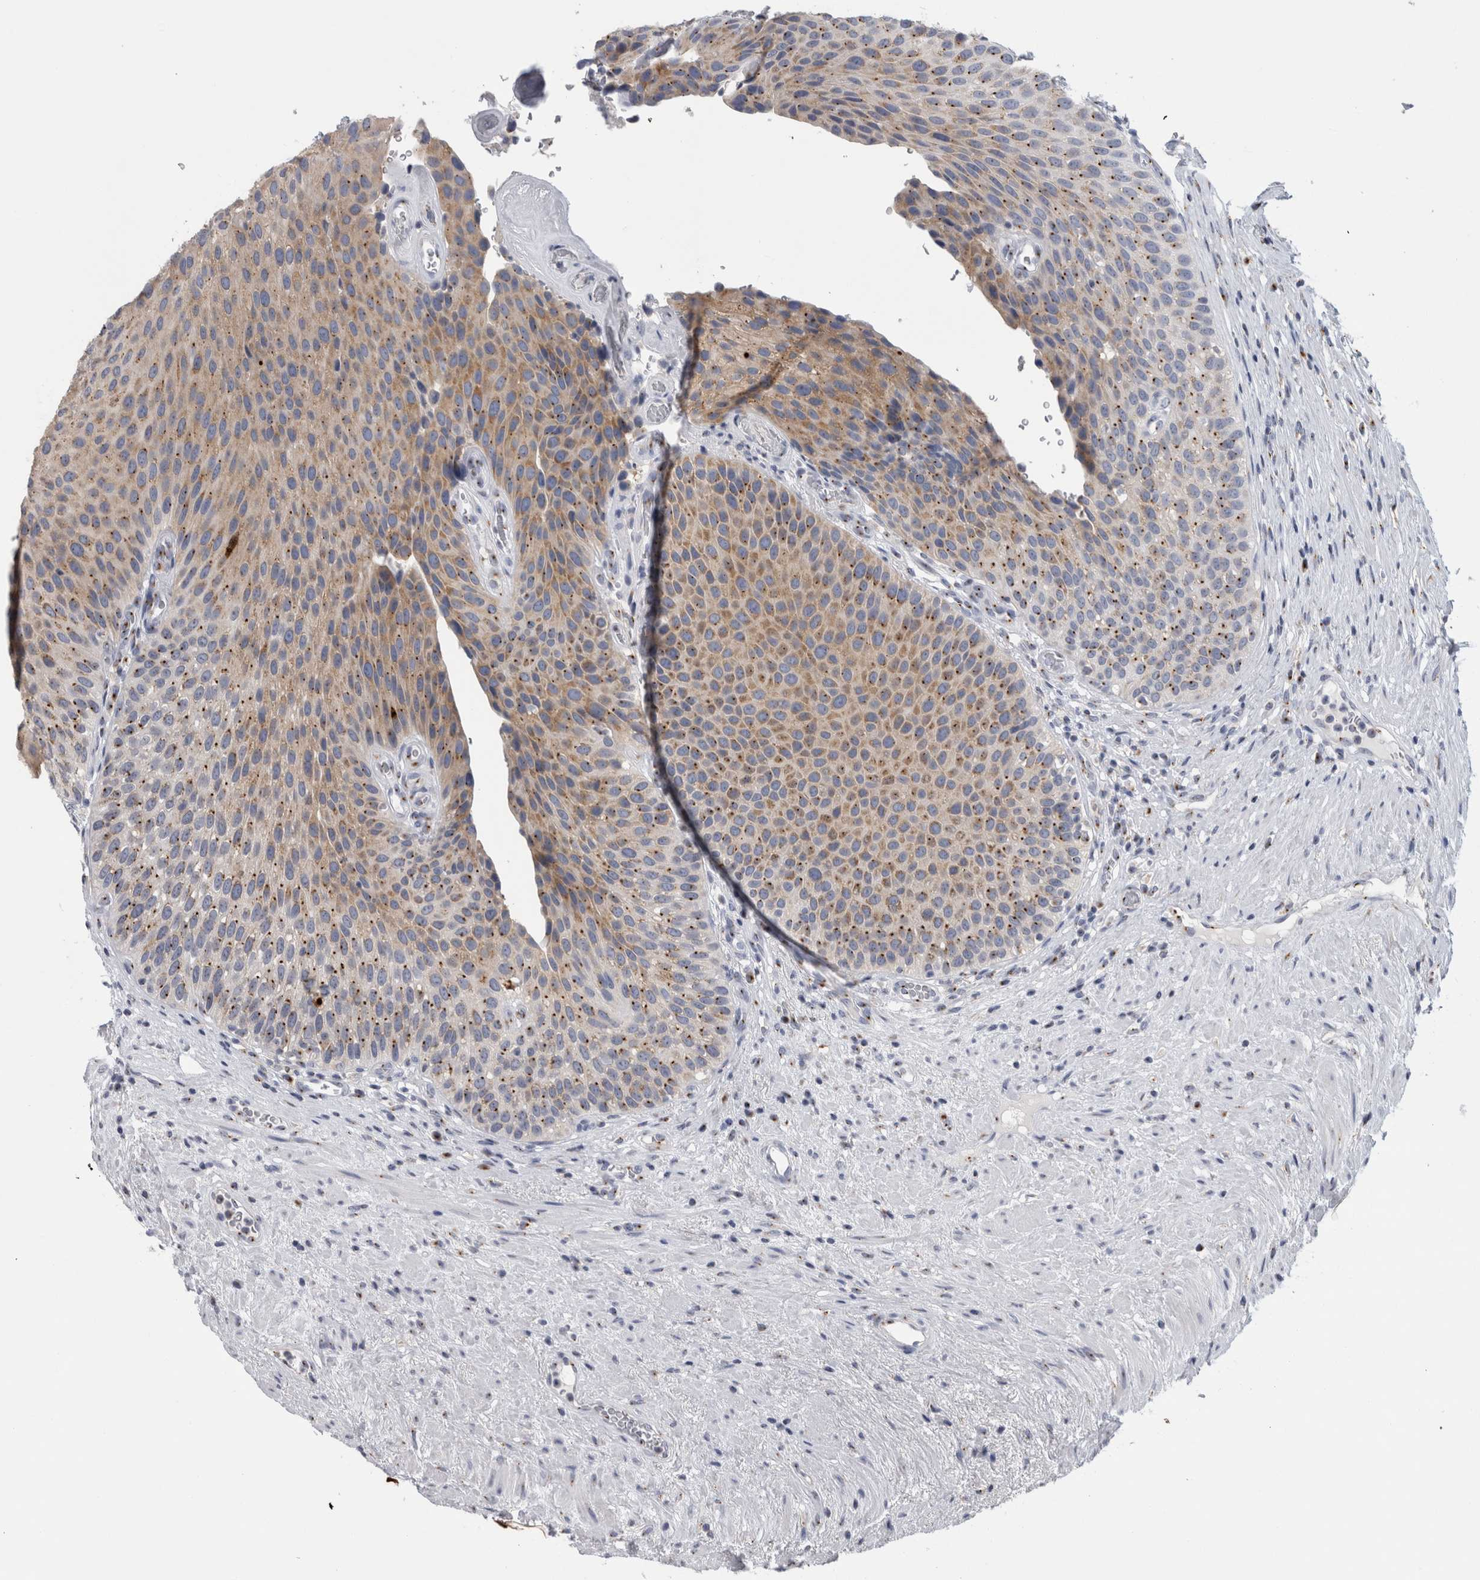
{"staining": {"intensity": "moderate", "quantity": ">75%", "location": "cytoplasmic/membranous"}, "tissue": "urothelial cancer", "cell_type": "Tumor cells", "image_type": "cancer", "snomed": [{"axis": "morphology", "description": "Normal tissue, NOS"}, {"axis": "morphology", "description": "Urothelial carcinoma, Low grade"}, {"axis": "topography", "description": "Urinary bladder"}, {"axis": "topography", "description": "Prostate"}], "caption": "Low-grade urothelial carcinoma tissue reveals moderate cytoplasmic/membranous staining in about >75% of tumor cells", "gene": "AKAP9", "patient": {"sex": "male", "age": 60}}